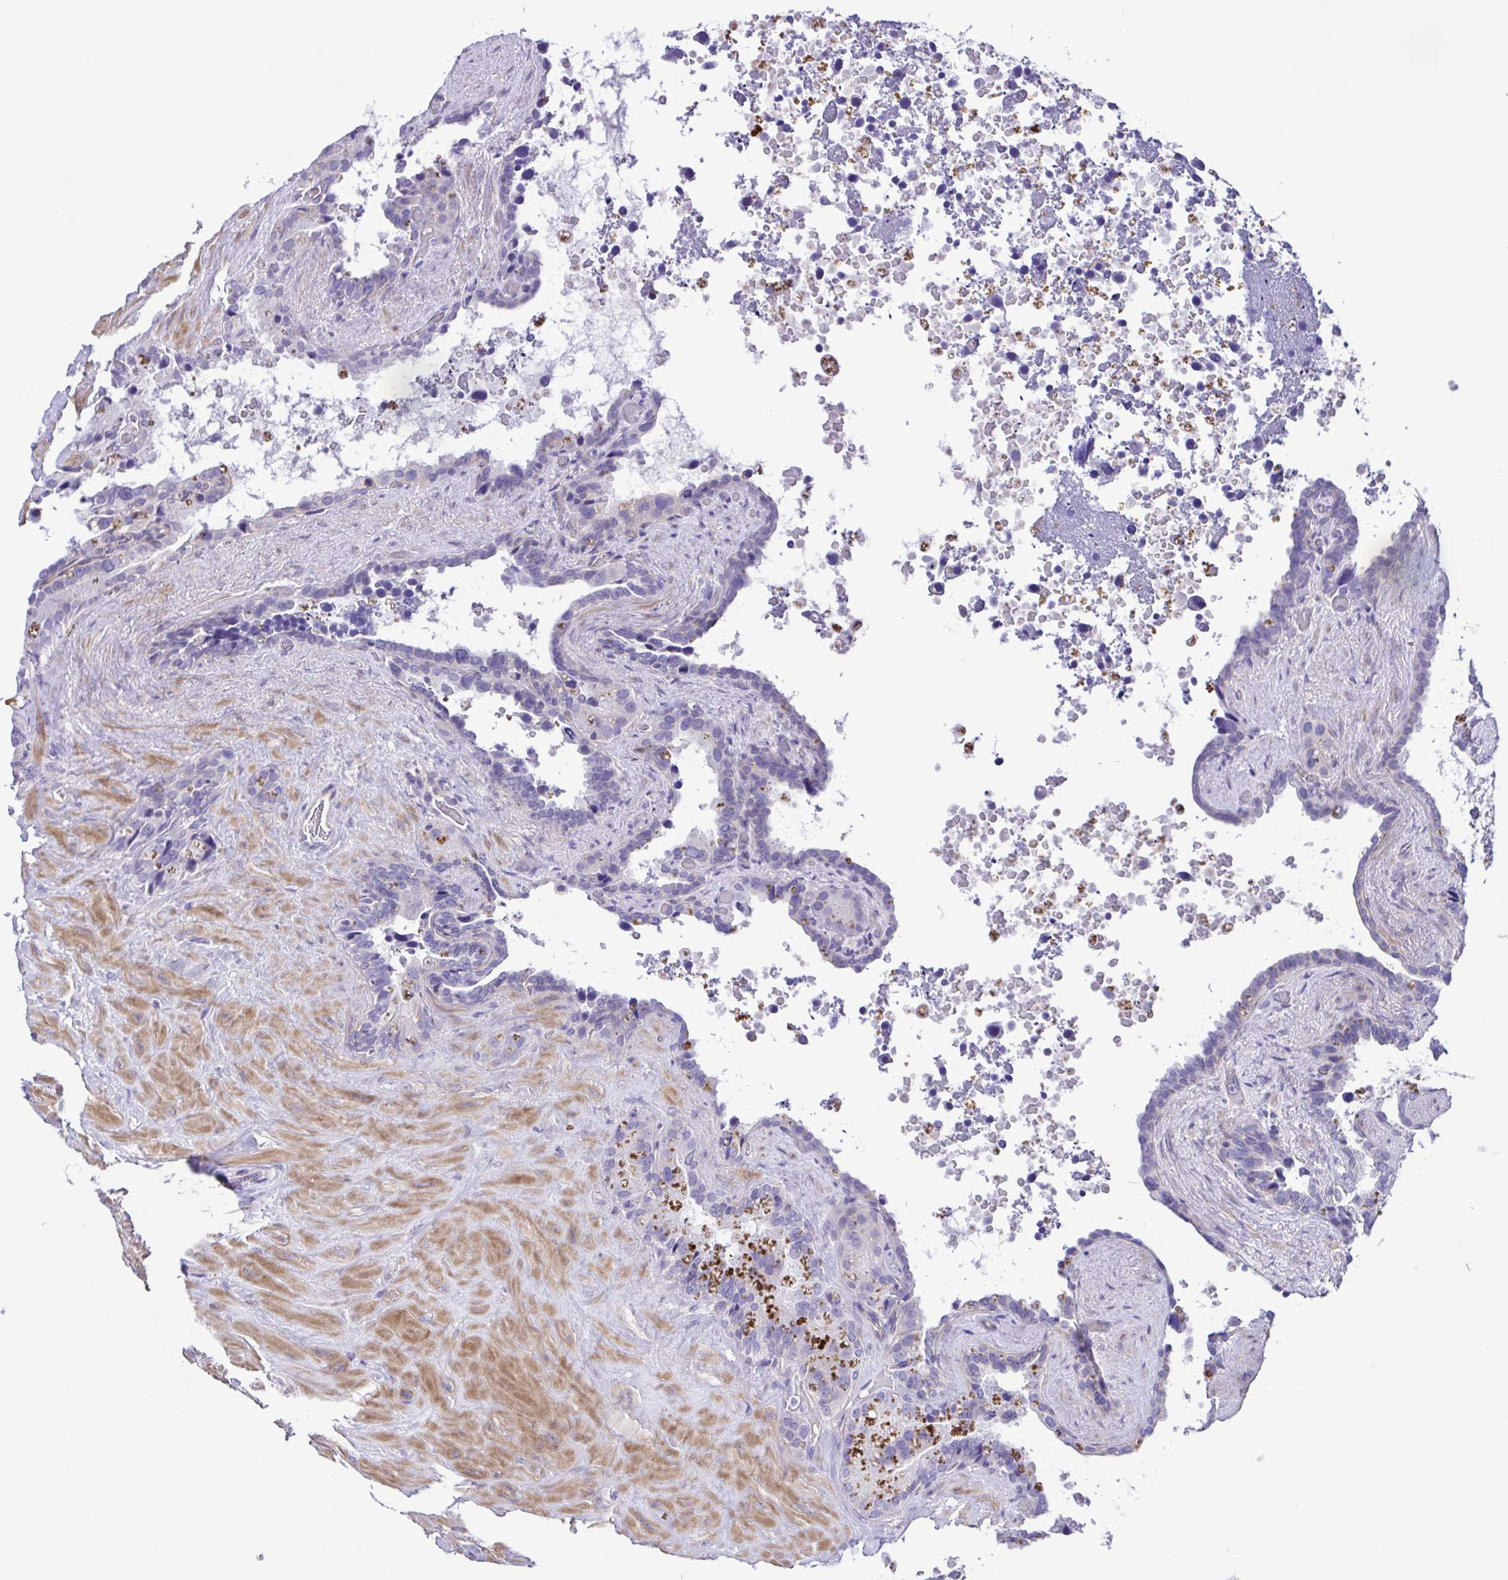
{"staining": {"intensity": "negative", "quantity": "none", "location": "none"}, "tissue": "seminal vesicle", "cell_type": "Glandular cells", "image_type": "normal", "snomed": [{"axis": "morphology", "description": "Normal tissue, NOS"}, {"axis": "topography", "description": "Seminal veicle"}], "caption": "This is an immunohistochemistry image of normal human seminal vesicle. There is no staining in glandular cells.", "gene": "ISM2", "patient": {"sex": "male", "age": 60}}